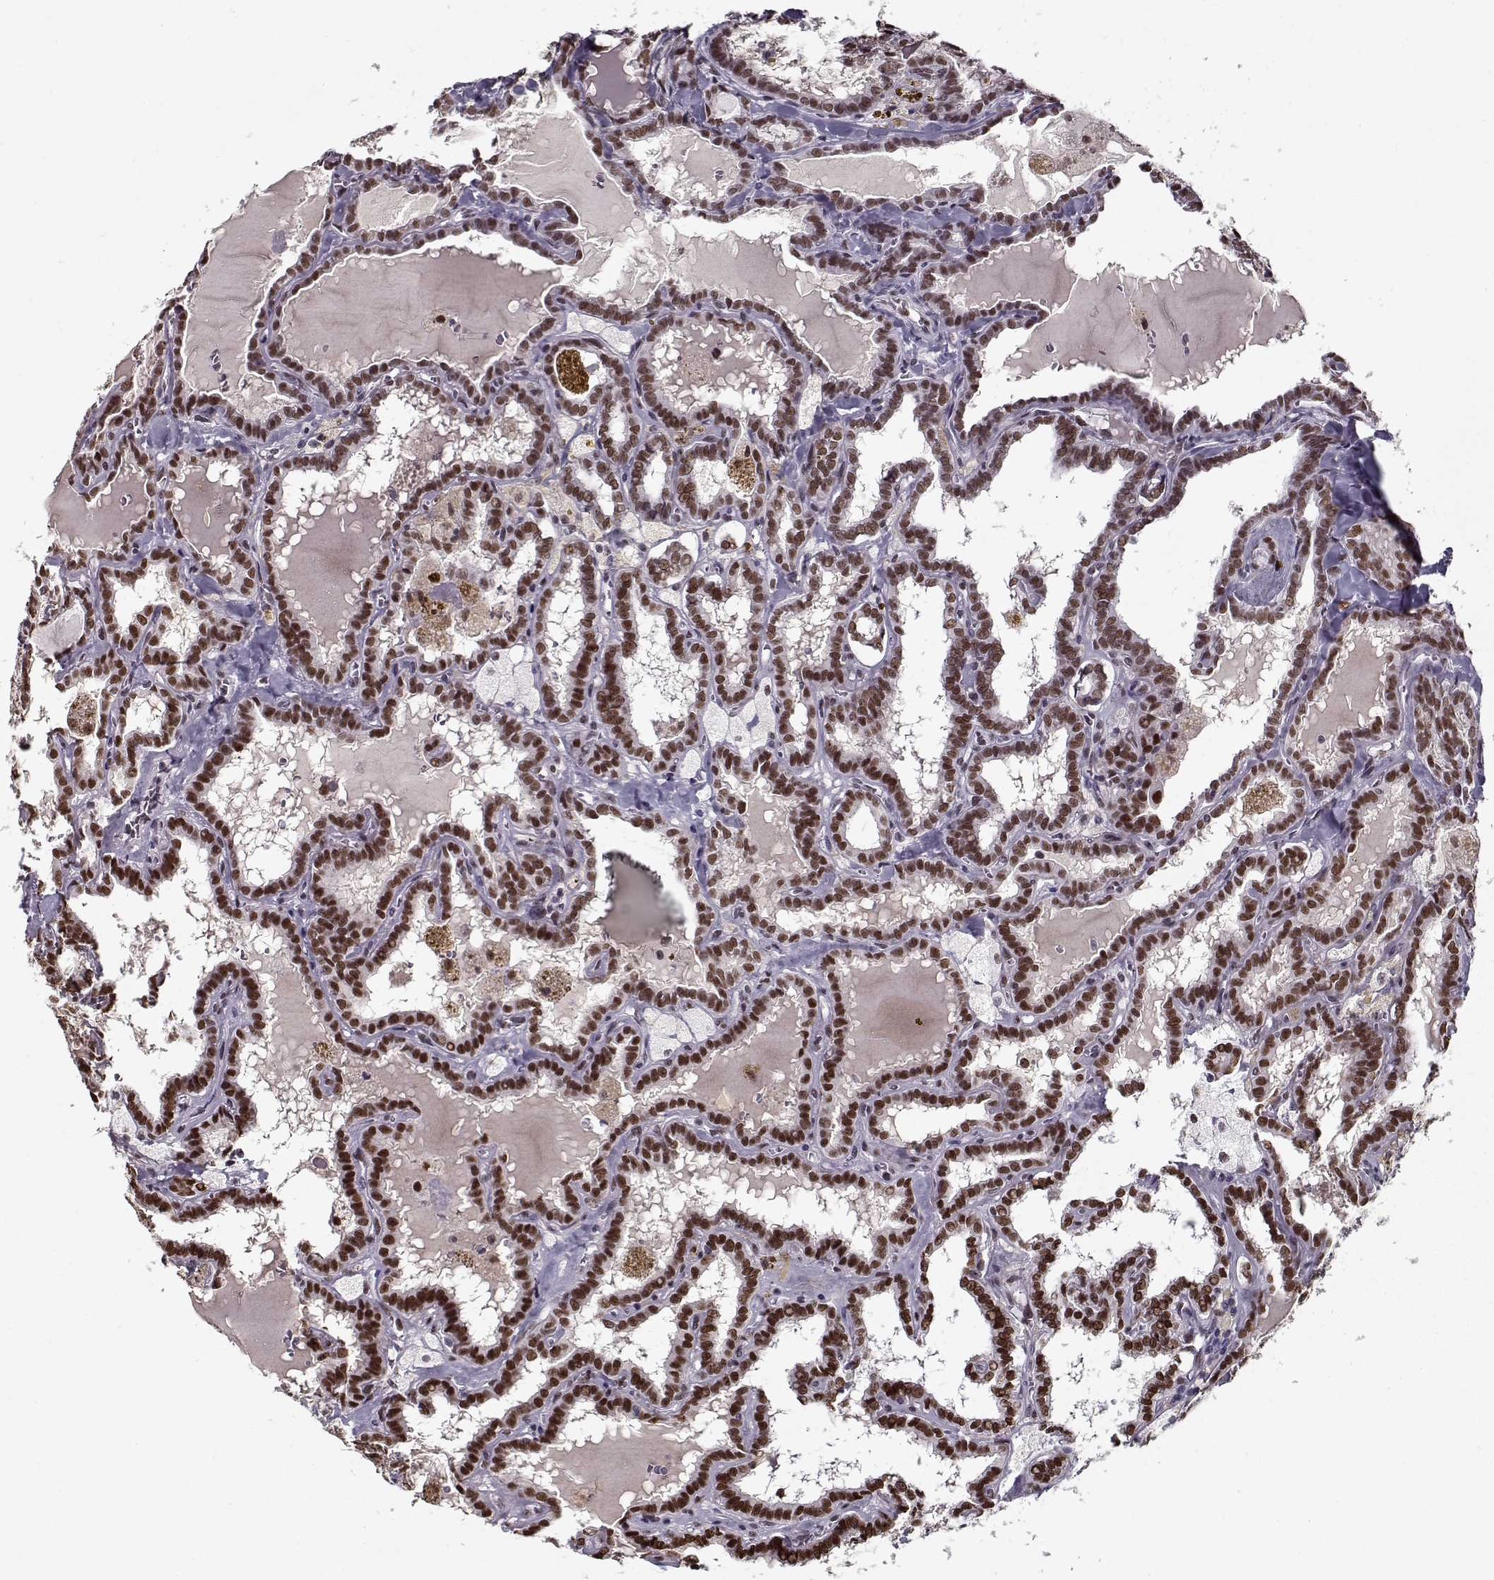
{"staining": {"intensity": "moderate", "quantity": ">75%", "location": "nuclear"}, "tissue": "thyroid cancer", "cell_type": "Tumor cells", "image_type": "cancer", "snomed": [{"axis": "morphology", "description": "Papillary adenocarcinoma, NOS"}, {"axis": "topography", "description": "Thyroid gland"}], "caption": "Moderate nuclear expression for a protein is seen in approximately >75% of tumor cells of thyroid cancer (papillary adenocarcinoma) using immunohistochemistry.", "gene": "PRMT8", "patient": {"sex": "female", "age": 39}}